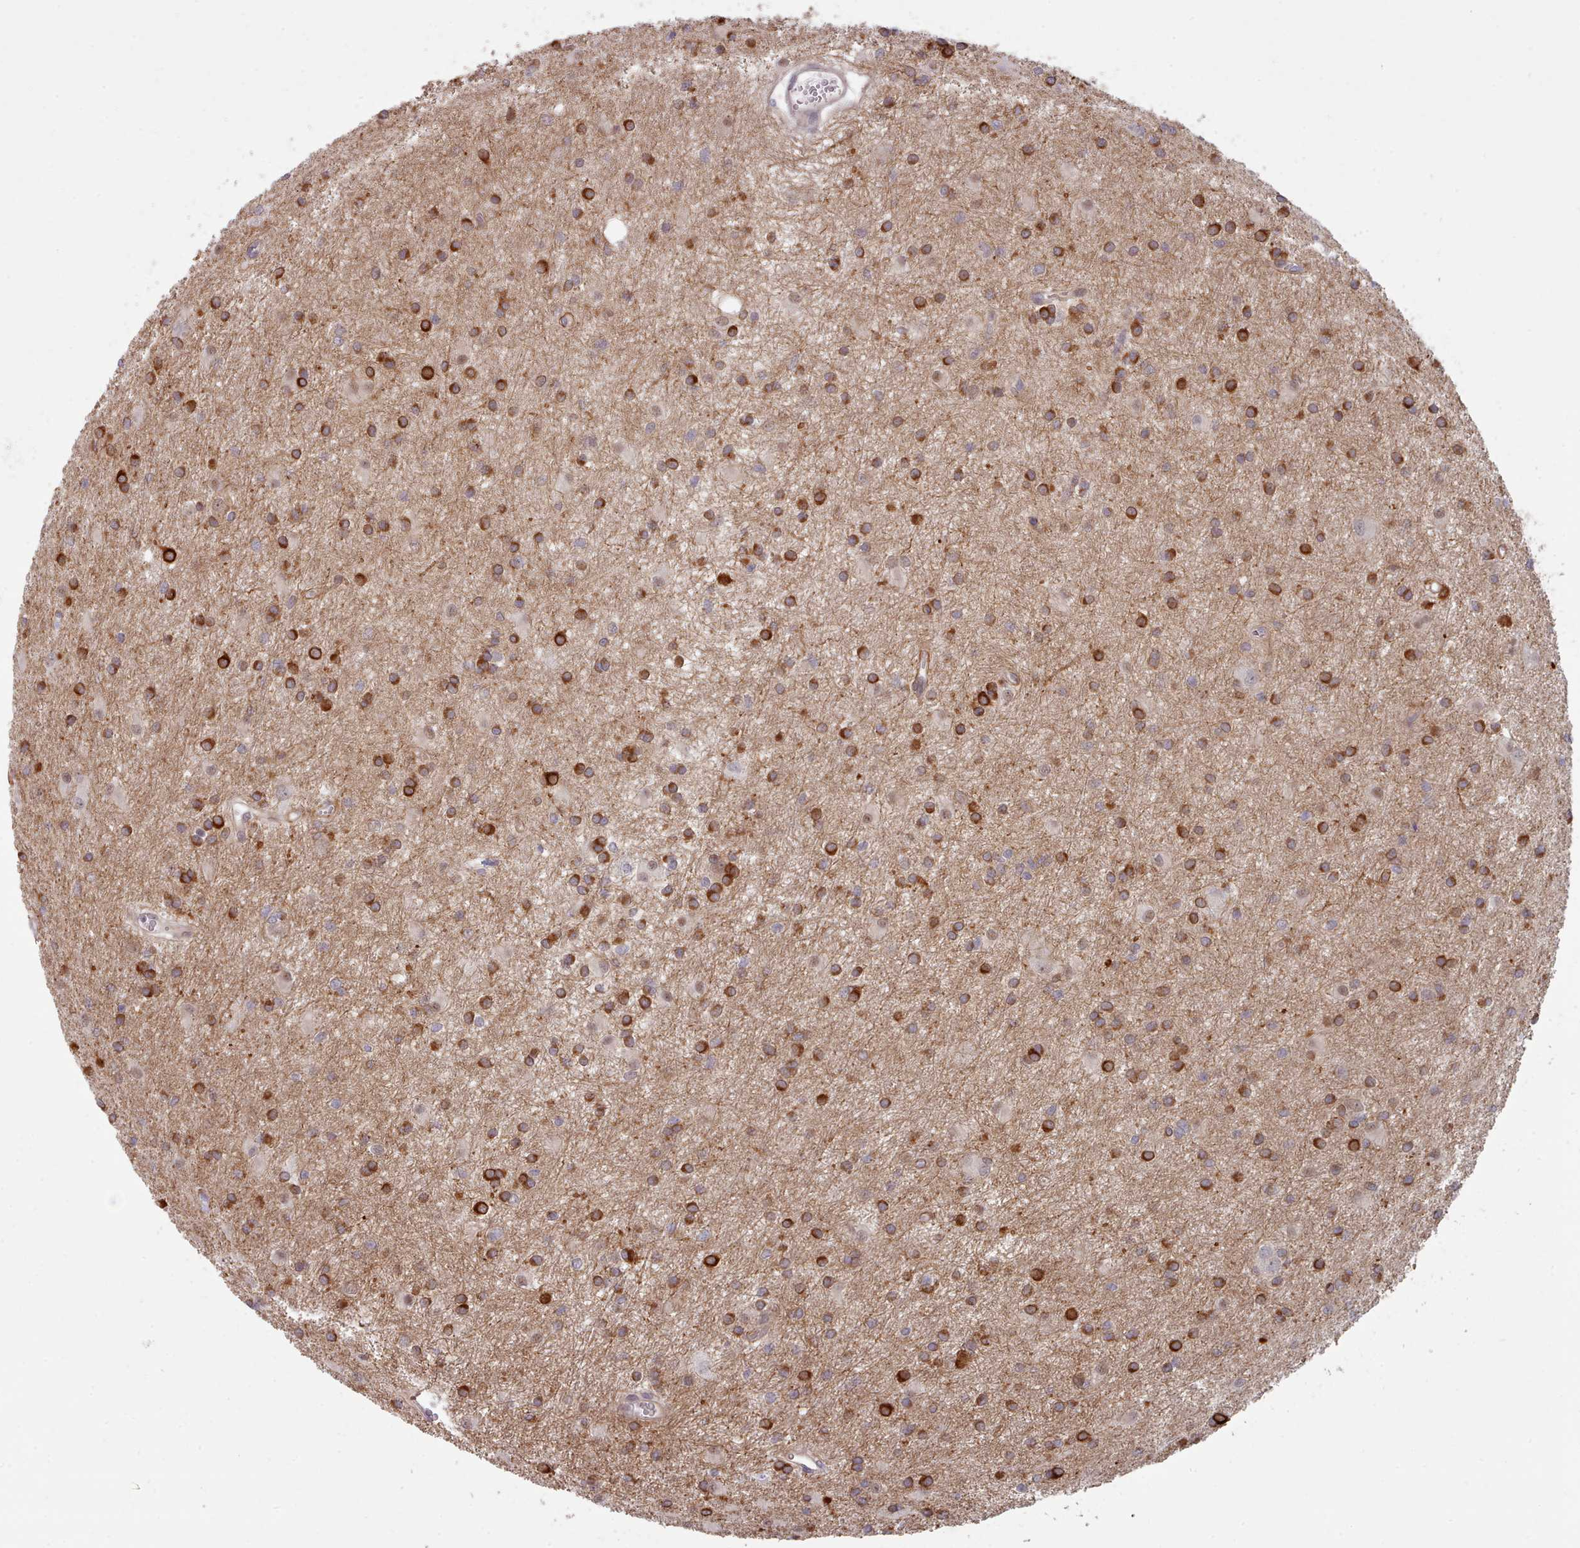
{"staining": {"intensity": "strong", "quantity": "25%-75%", "location": "cytoplasmic/membranous"}, "tissue": "glioma", "cell_type": "Tumor cells", "image_type": "cancer", "snomed": [{"axis": "morphology", "description": "Glioma, malignant, High grade"}, {"axis": "topography", "description": "Brain"}], "caption": "This photomicrograph displays immunohistochemistry (IHC) staining of human malignant high-grade glioma, with high strong cytoplasmic/membranous positivity in approximately 25%-75% of tumor cells.", "gene": "CES3", "patient": {"sex": "female", "age": 50}}